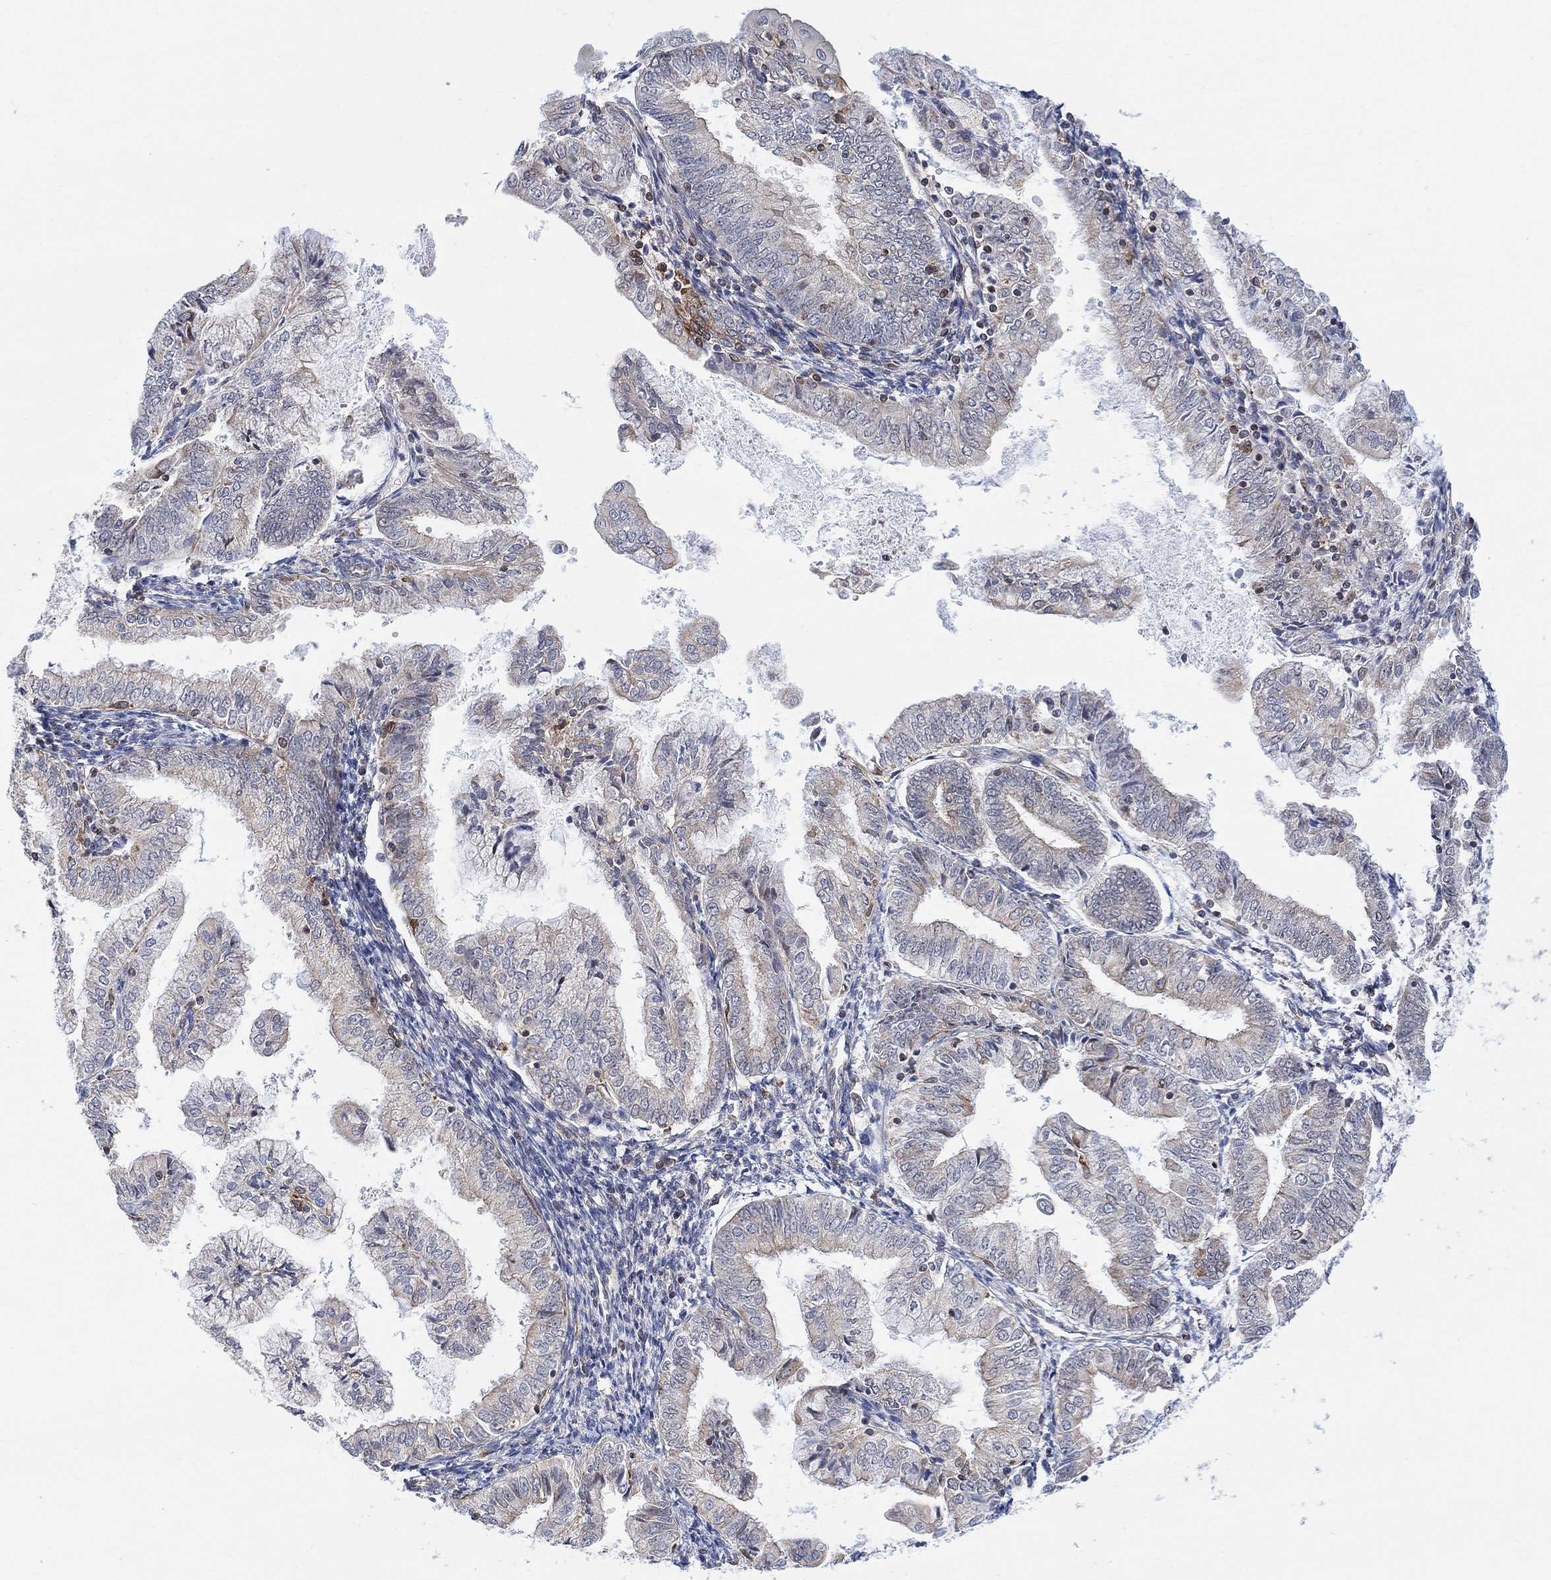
{"staining": {"intensity": "weak", "quantity": "<25%", "location": "cytoplasmic/membranous"}, "tissue": "endometrial cancer", "cell_type": "Tumor cells", "image_type": "cancer", "snomed": [{"axis": "morphology", "description": "Adenocarcinoma, NOS"}, {"axis": "topography", "description": "Endometrium"}], "caption": "IHC image of endometrial cancer stained for a protein (brown), which exhibits no expression in tumor cells.", "gene": "GBP5", "patient": {"sex": "female", "age": 56}}